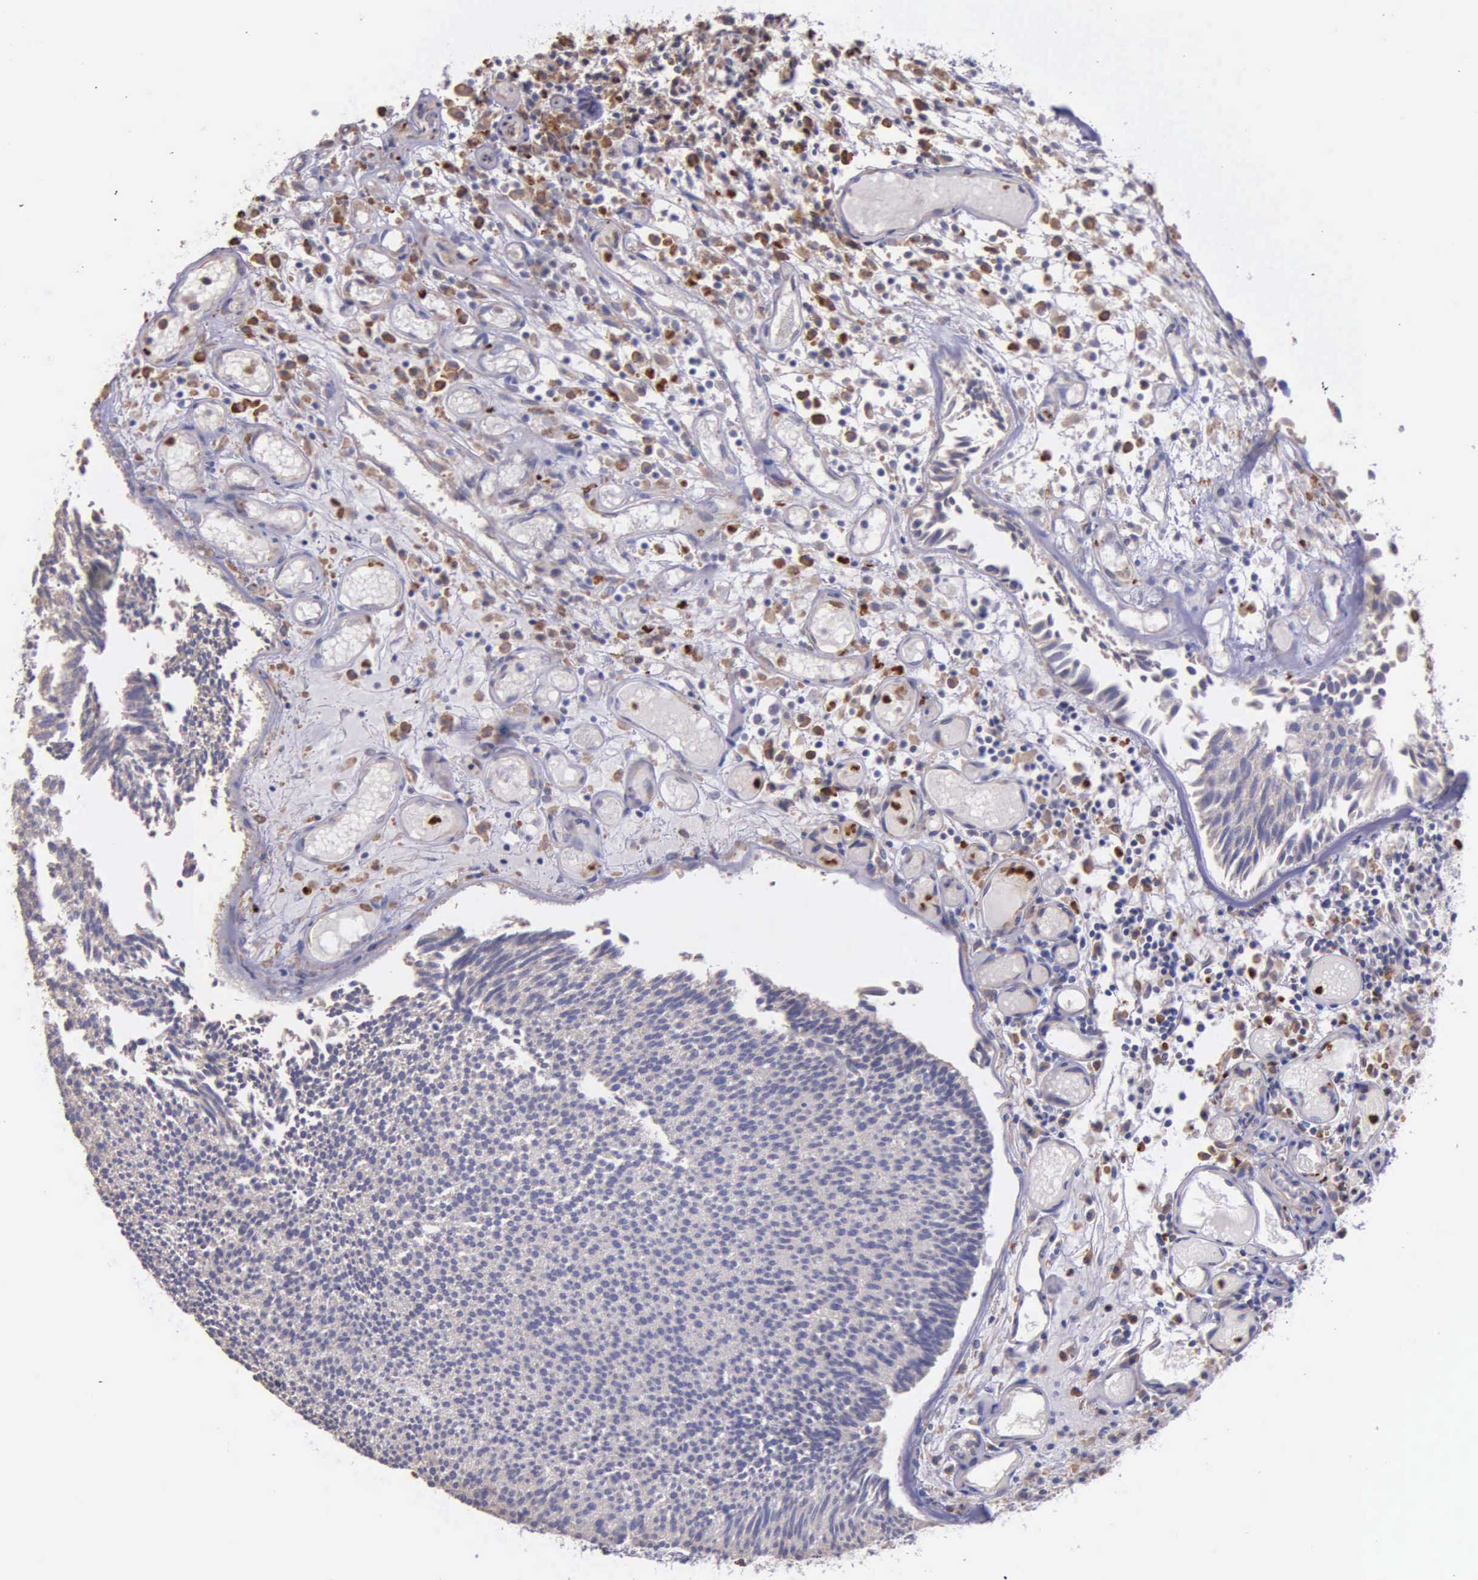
{"staining": {"intensity": "negative", "quantity": "none", "location": "none"}, "tissue": "urothelial cancer", "cell_type": "Tumor cells", "image_type": "cancer", "snomed": [{"axis": "morphology", "description": "Urothelial carcinoma, Low grade"}, {"axis": "topography", "description": "Urinary bladder"}], "caption": "The IHC photomicrograph has no significant expression in tumor cells of urothelial cancer tissue. Brightfield microscopy of immunohistochemistry (IHC) stained with DAB (3,3'-diaminobenzidine) (brown) and hematoxylin (blue), captured at high magnification.", "gene": "ZC3H12B", "patient": {"sex": "male", "age": 85}}